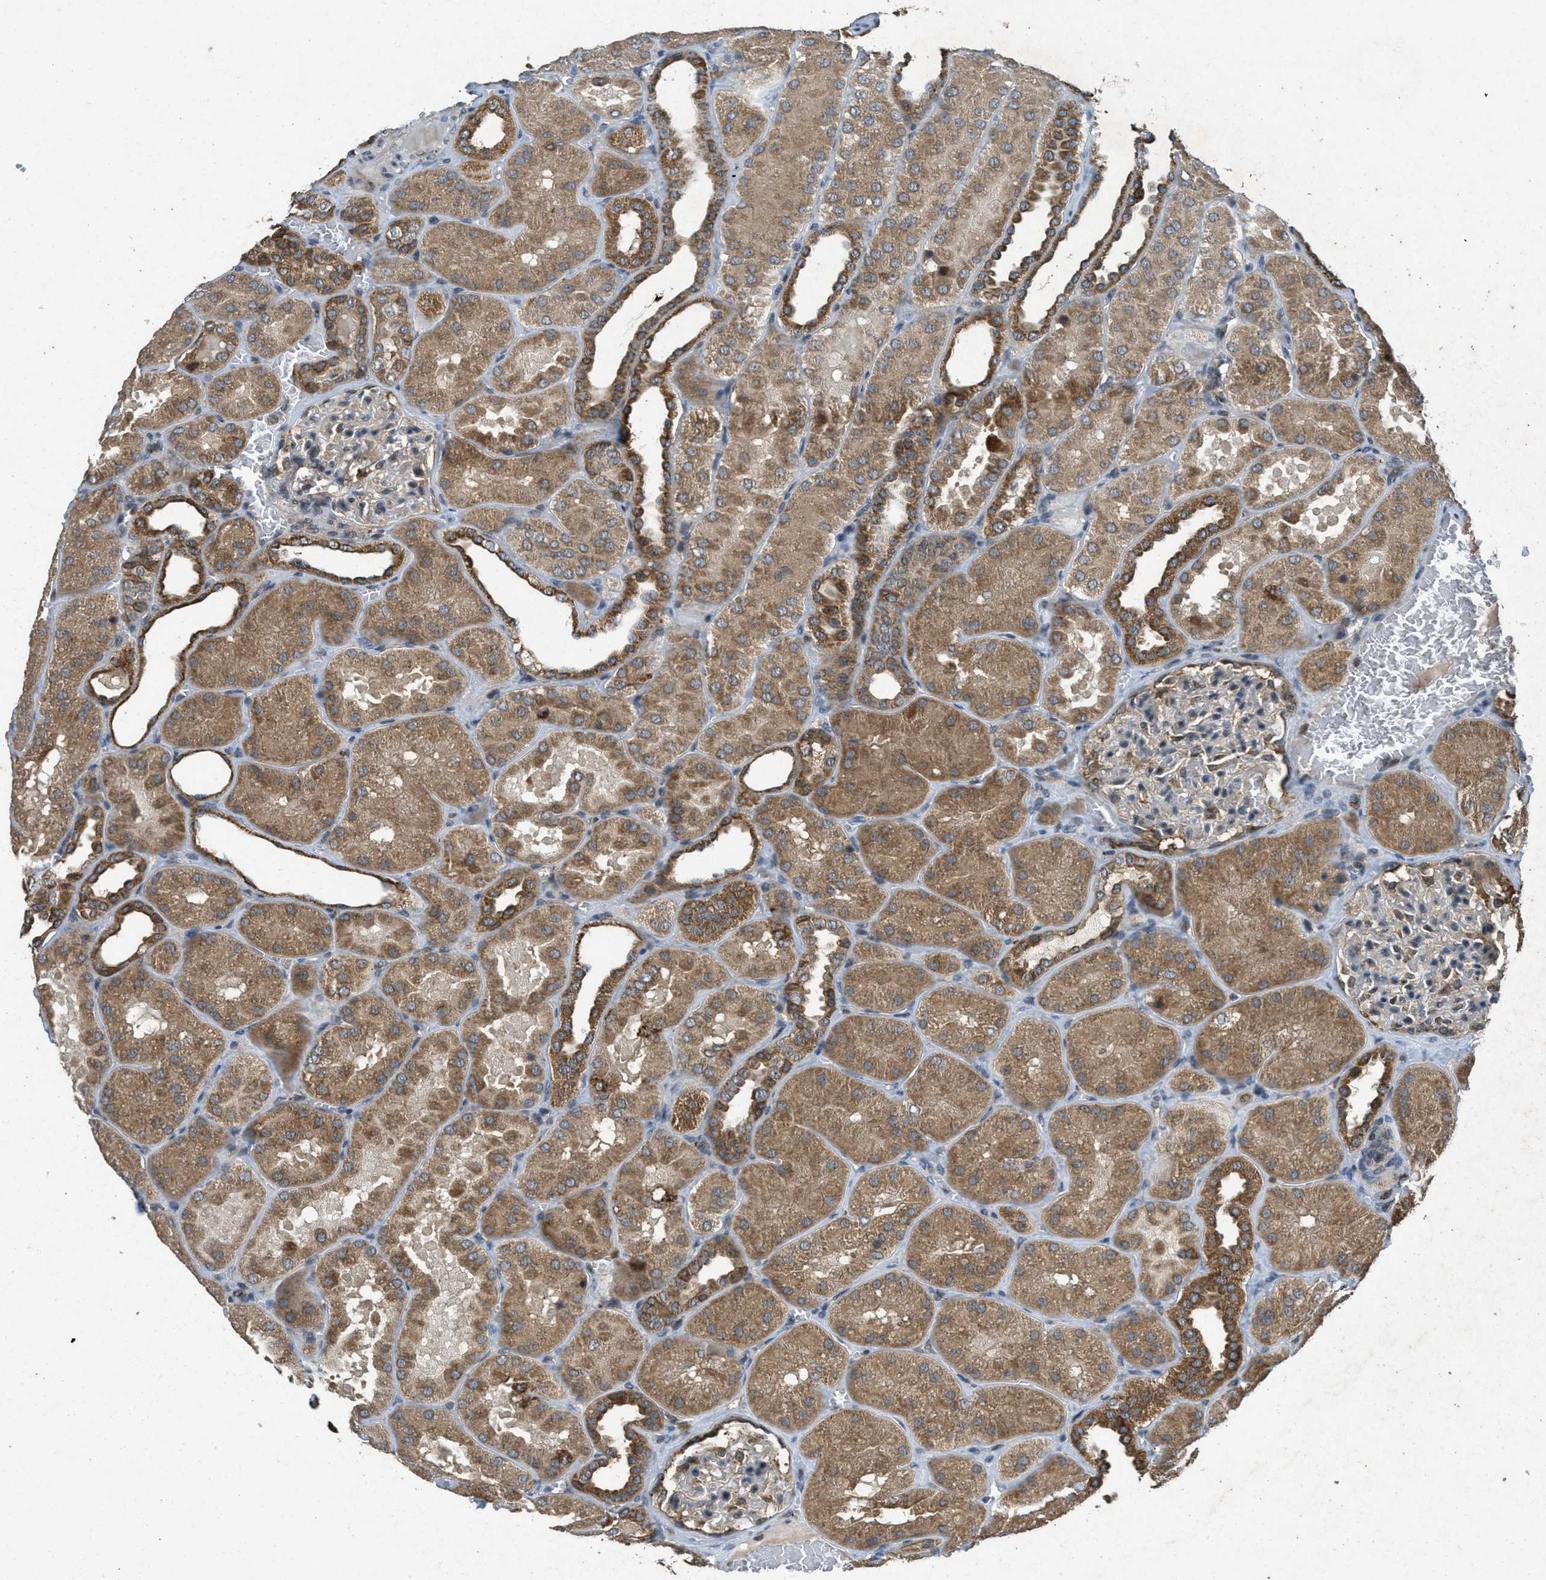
{"staining": {"intensity": "moderate", "quantity": "<25%", "location": "cytoplasmic/membranous"}, "tissue": "kidney", "cell_type": "Cells in glomeruli", "image_type": "normal", "snomed": [{"axis": "morphology", "description": "Normal tissue, NOS"}, {"axis": "topography", "description": "Kidney"}], "caption": "A micrograph of human kidney stained for a protein shows moderate cytoplasmic/membranous brown staining in cells in glomeruli.", "gene": "PPP1R15A", "patient": {"sex": "male", "age": 28}}